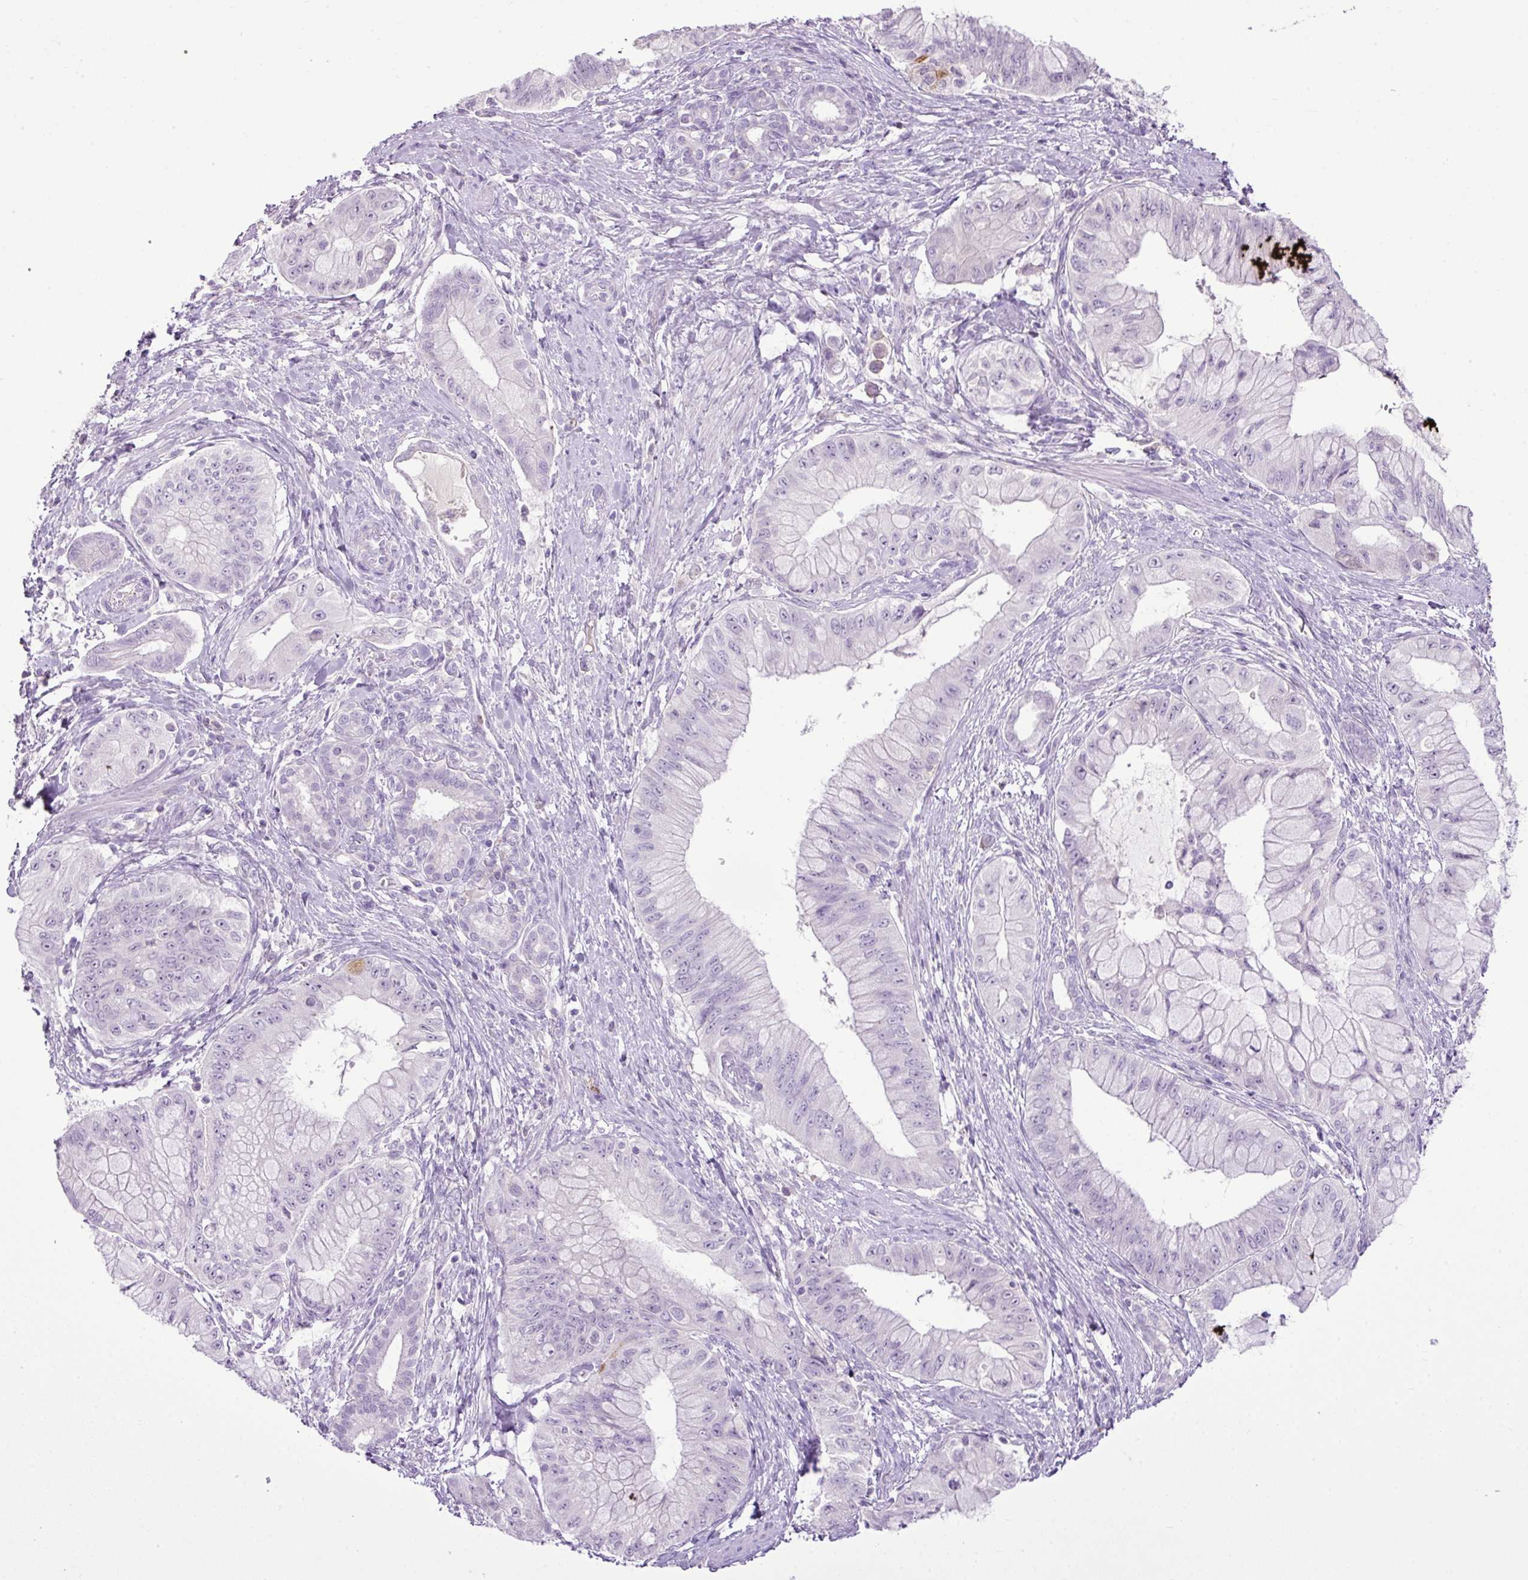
{"staining": {"intensity": "negative", "quantity": "none", "location": "none"}, "tissue": "pancreatic cancer", "cell_type": "Tumor cells", "image_type": "cancer", "snomed": [{"axis": "morphology", "description": "Adenocarcinoma, NOS"}, {"axis": "topography", "description": "Pancreas"}], "caption": "Immunohistochemistry (IHC) of human adenocarcinoma (pancreatic) shows no expression in tumor cells. (IHC, brightfield microscopy, high magnification).", "gene": "HTR3E", "patient": {"sex": "male", "age": 48}}